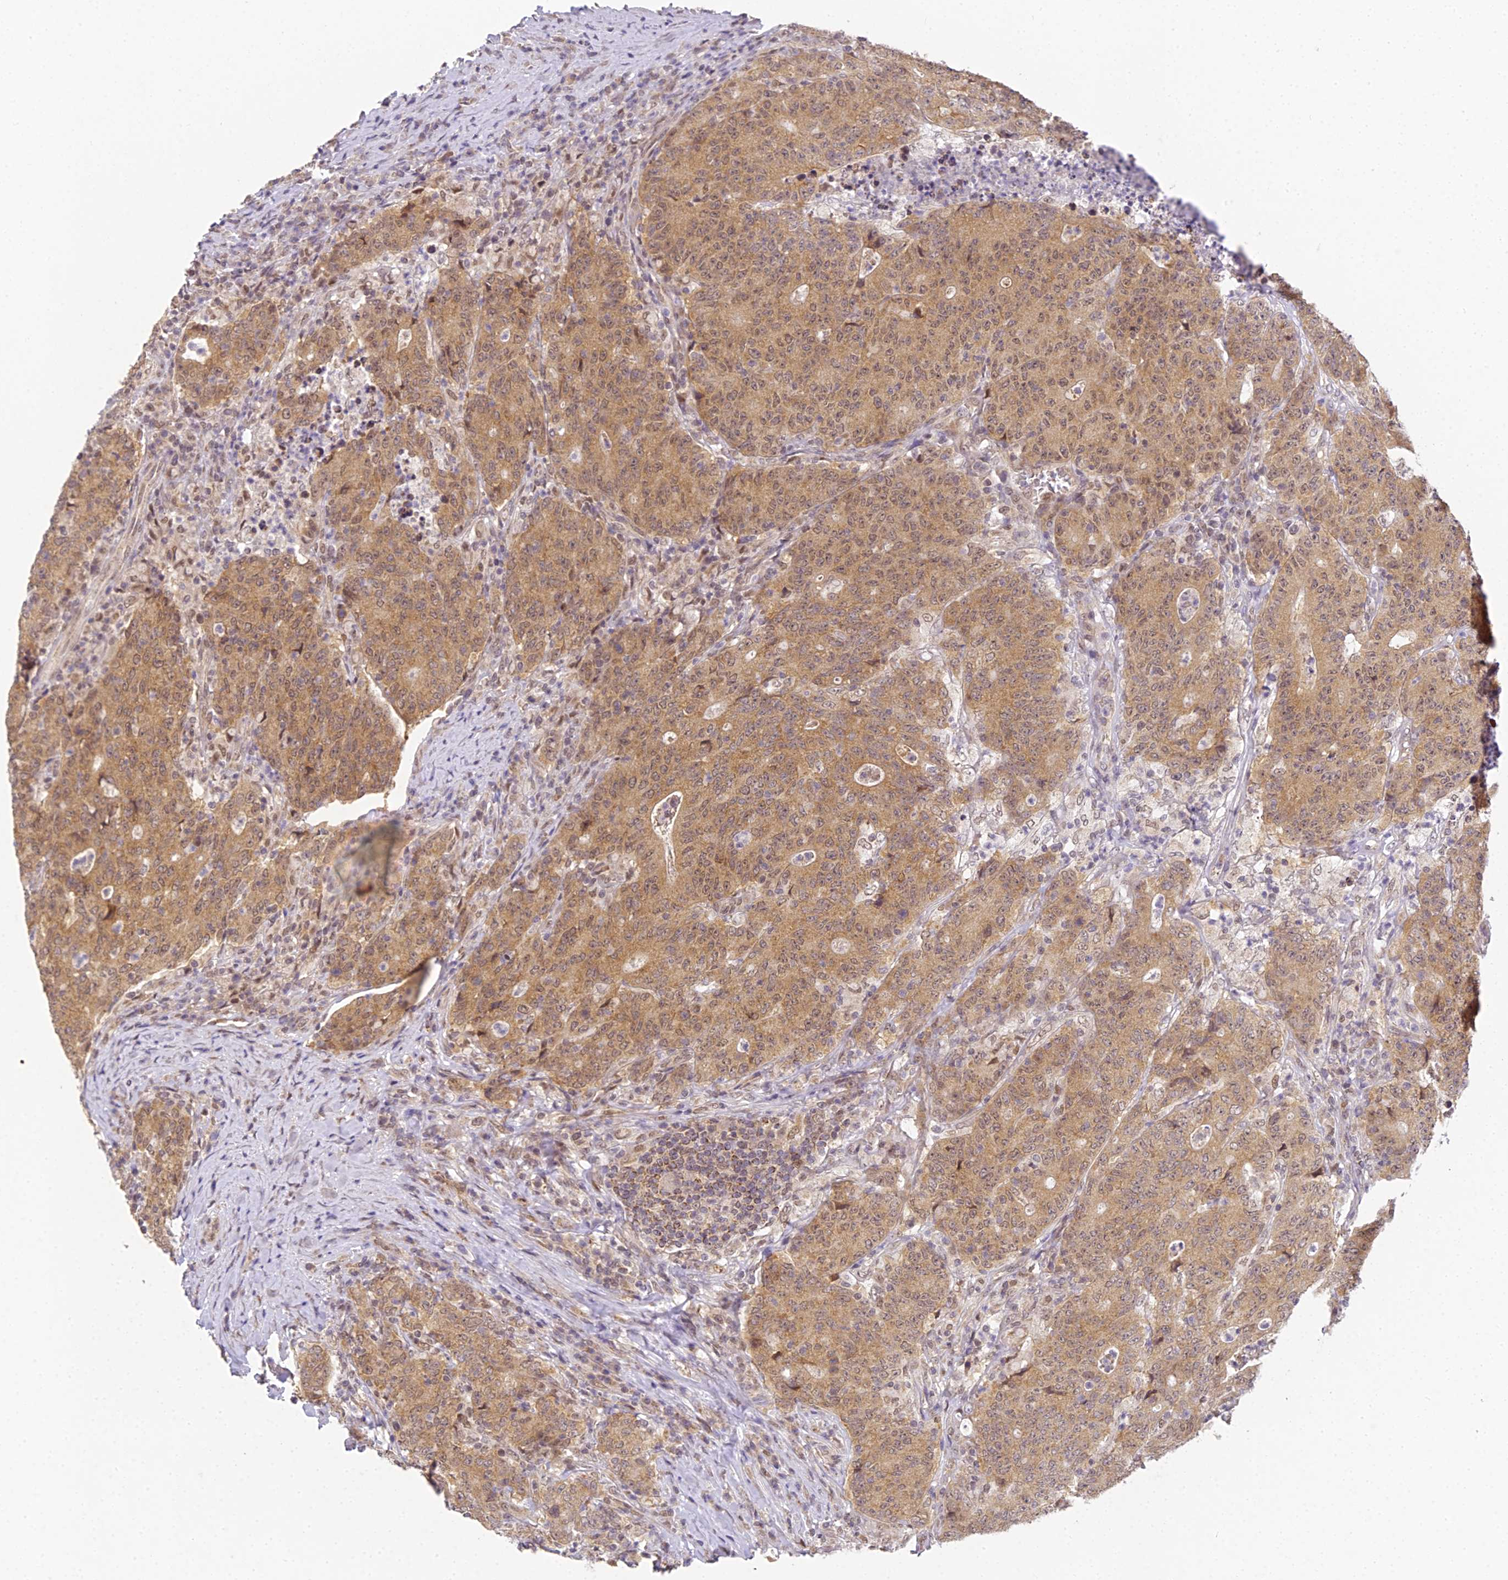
{"staining": {"intensity": "moderate", "quantity": ">75%", "location": "cytoplasmic/membranous,nuclear"}, "tissue": "colorectal cancer", "cell_type": "Tumor cells", "image_type": "cancer", "snomed": [{"axis": "morphology", "description": "Adenocarcinoma, NOS"}, {"axis": "topography", "description": "Colon"}], "caption": "The immunohistochemical stain labels moderate cytoplasmic/membranous and nuclear positivity in tumor cells of colorectal cancer tissue.", "gene": "DNAAF10", "patient": {"sex": "female", "age": 75}}